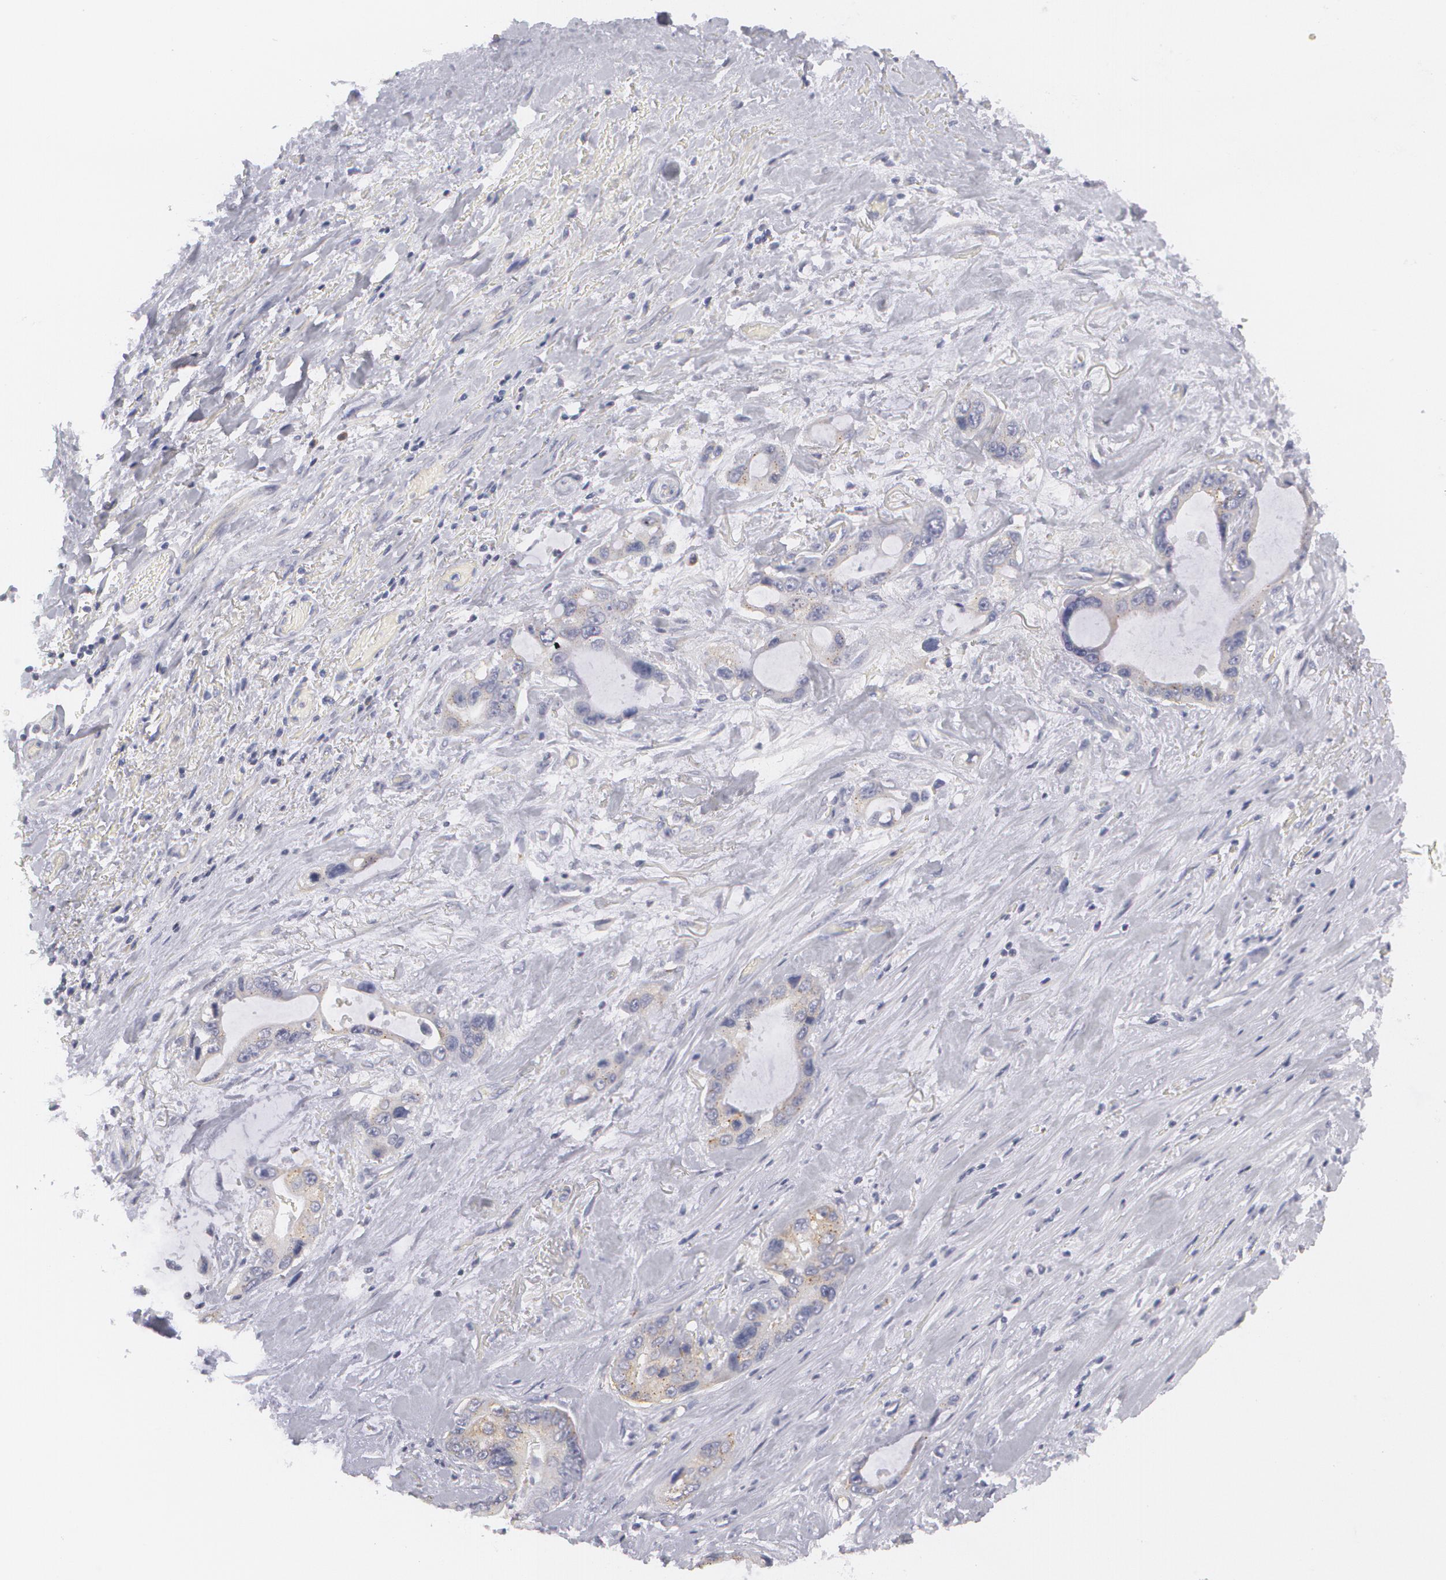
{"staining": {"intensity": "weak", "quantity": "25%-75%", "location": "cytoplasmic/membranous"}, "tissue": "pancreatic cancer", "cell_type": "Tumor cells", "image_type": "cancer", "snomed": [{"axis": "morphology", "description": "Adenocarcinoma, NOS"}, {"axis": "topography", "description": "Pancreas"}, {"axis": "topography", "description": "Stomach, upper"}], "caption": "A high-resolution micrograph shows immunohistochemistry (IHC) staining of pancreatic cancer, which exhibits weak cytoplasmic/membranous staining in approximately 25%-75% of tumor cells.", "gene": "MBNL3", "patient": {"sex": "male", "age": 77}}